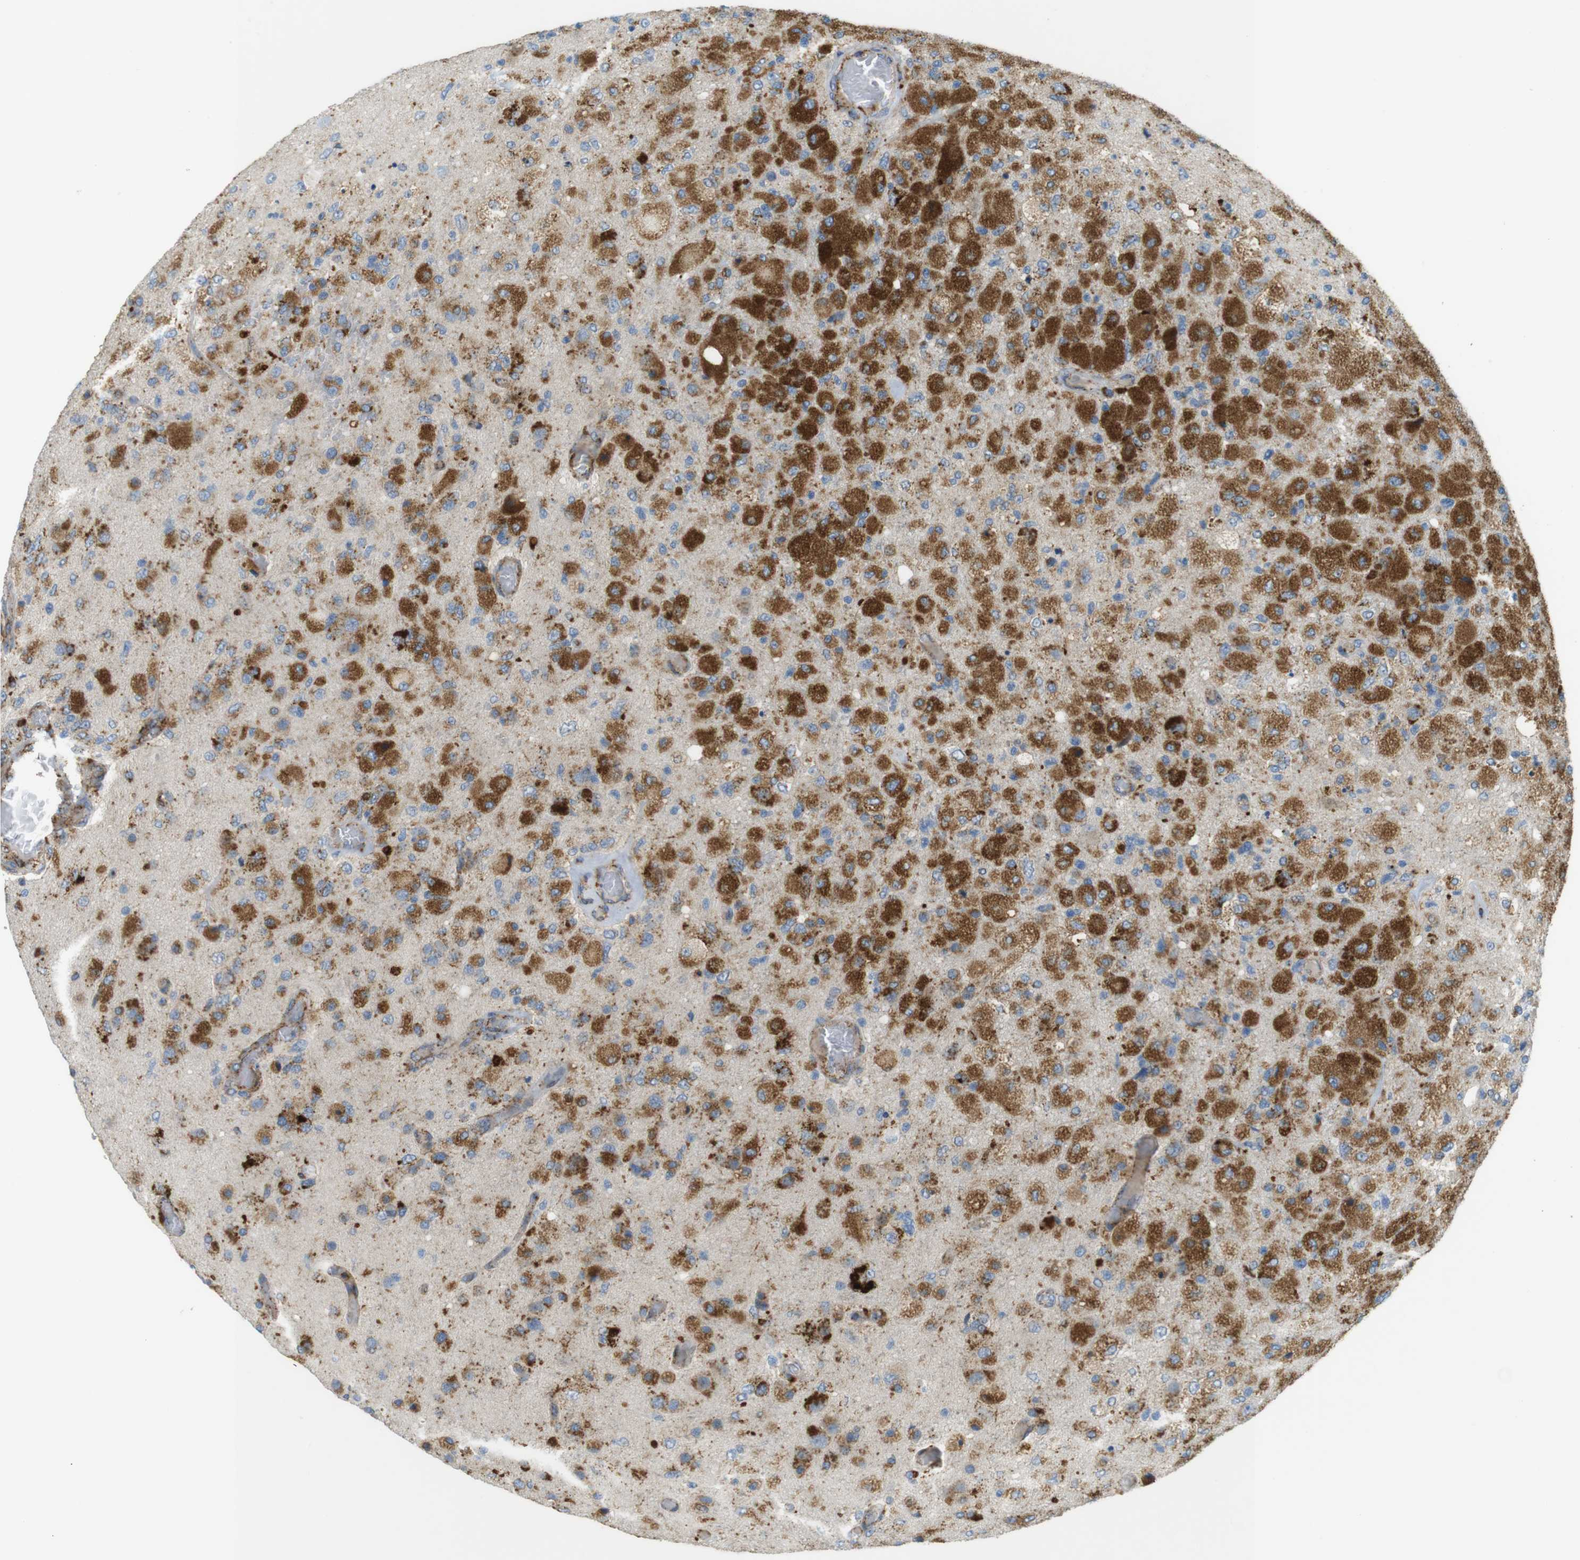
{"staining": {"intensity": "strong", "quantity": ">75%", "location": "cytoplasmic/membranous"}, "tissue": "glioma", "cell_type": "Tumor cells", "image_type": "cancer", "snomed": [{"axis": "morphology", "description": "Normal tissue, NOS"}, {"axis": "morphology", "description": "Glioma, malignant, High grade"}, {"axis": "topography", "description": "Cerebral cortex"}], "caption": "Immunohistochemistry image of malignant high-grade glioma stained for a protein (brown), which displays high levels of strong cytoplasmic/membranous expression in approximately >75% of tumor cells.", "gene": "LAMP1", "patient": {"sex": "male", "age": 77}}